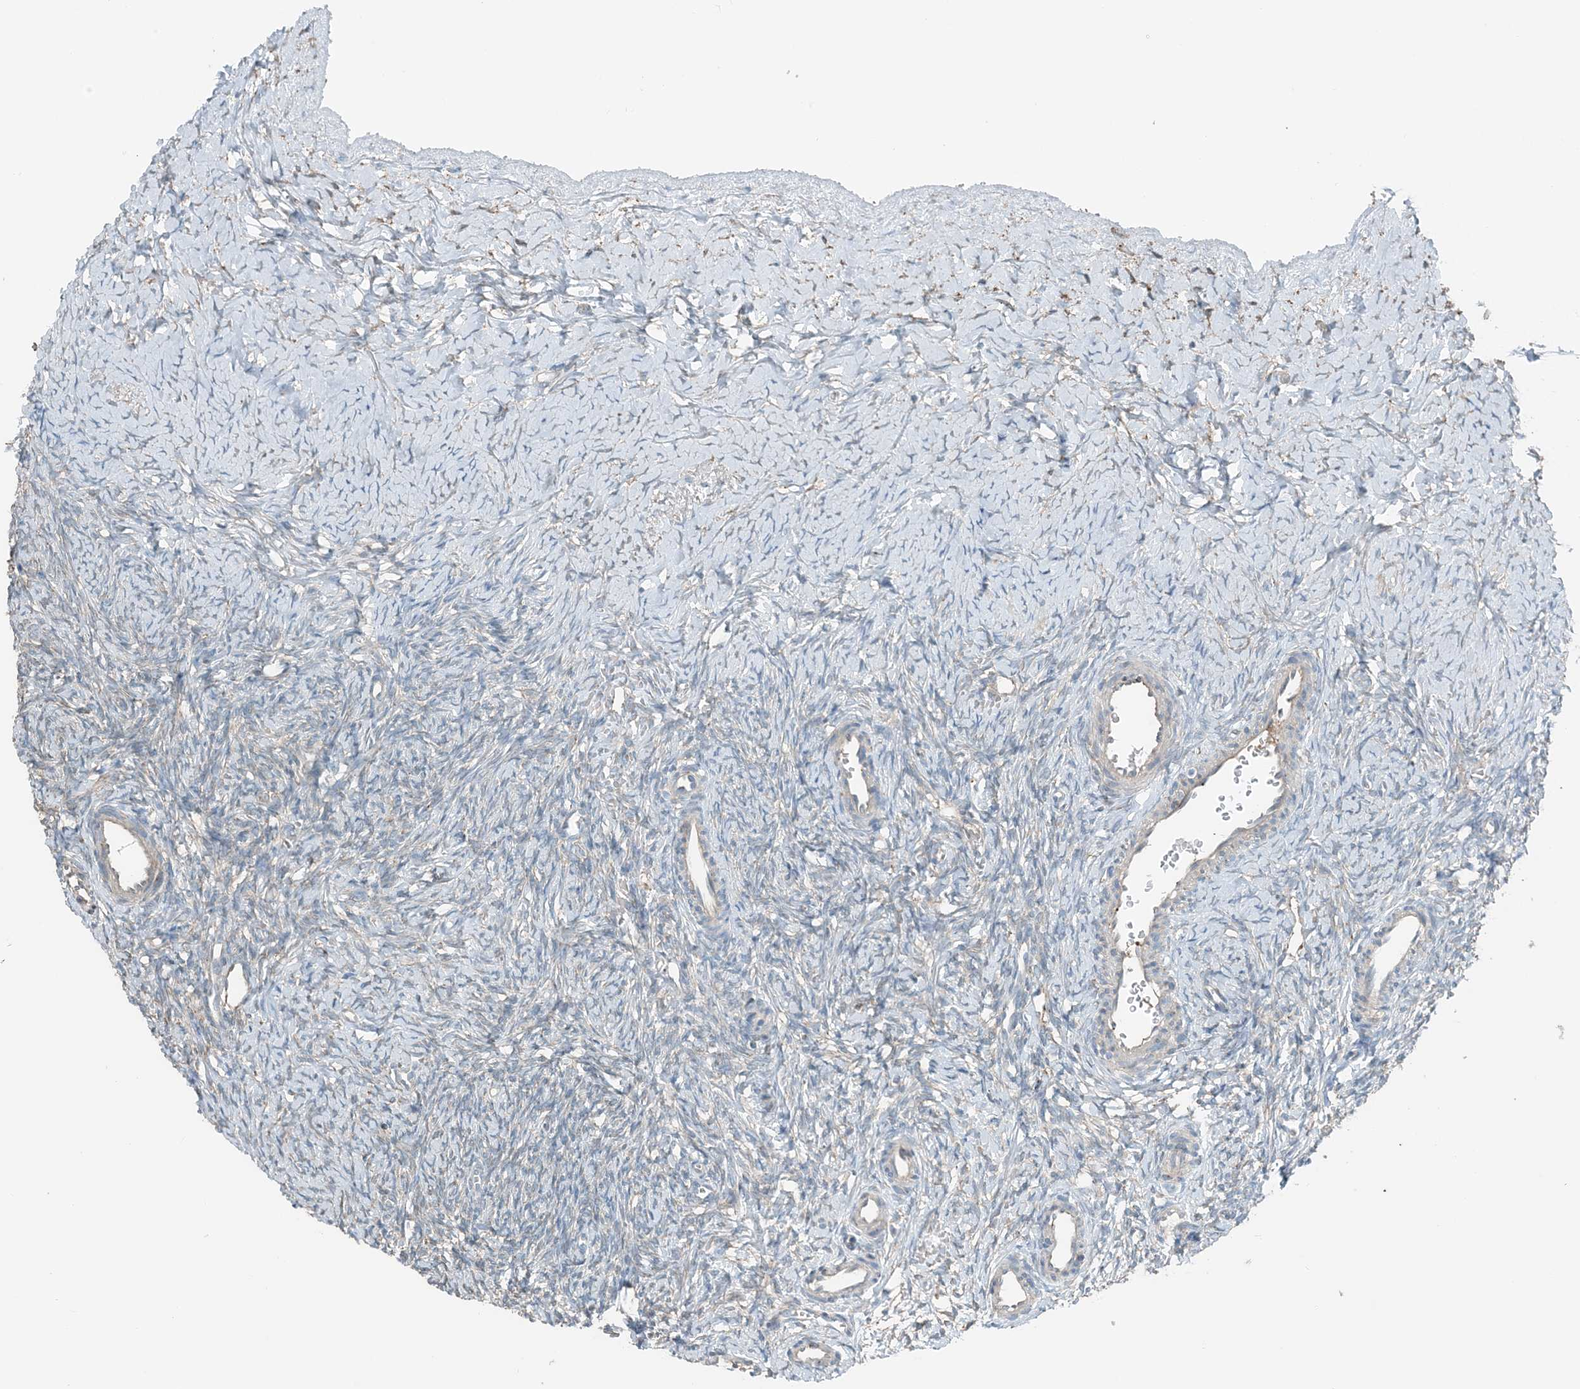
{"staining": {"intensity": "negative", "quantity": "none", "location": "none"}, "tissue": "ovary", "cell_type": "Ovarian stroma cells", "image_type": "normal", "snomed": [{"axis": "morphology", "description": "Normal tissue, NOS"}, {"axis": "morphology", "description": "Developmental malformation"}, {"axis": "topography", "description": "Ovary"}], "caption": "Ovary was stained to show a protein in brown. There is no significant expression in ovarian stroma cells. (DAB immunohistochemistry (IHC) visualized using brightfield microscopy, high magnification).", "gene": "CERKL", "patient": {"sex": "female", "age": 39}}